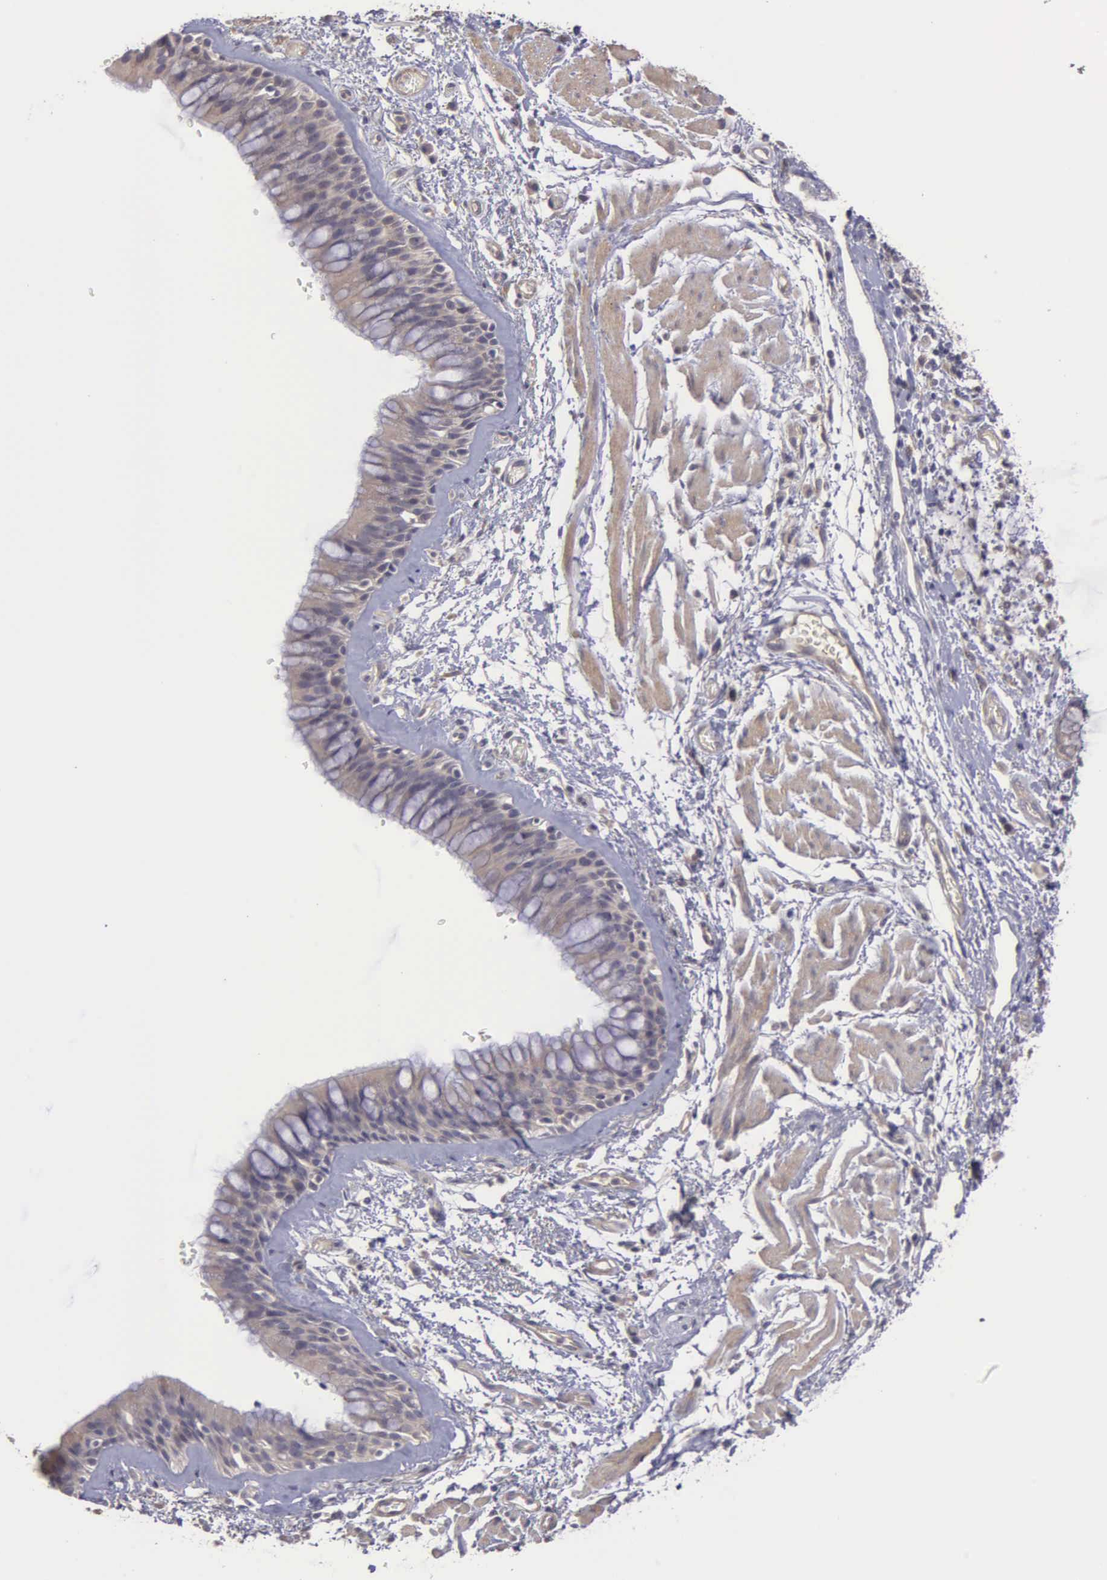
{"staining": {"intensity": "weak", "quantity": ">75%", "location": "cytoplasmic/membranous"}, "tissue": "bronchus", "cell_type": "Respiratory epithelial cells", "image_type": "normal", "snomed": [{"axis": "morphology", "description": "Normal tissue, NOS"}, {"axis": "topography", "description": "Bronchus"}, {"axis": "topography", "description": "Lung"}], "caption": "Protein expression analysis of unremarkable bronchus demonstrates weak cytoplasmic/membranous positivity in approximately >75% of respiratory epithelial cells.", "gene": "RTL10", "patient": {"sex": "female", "age": 57}}